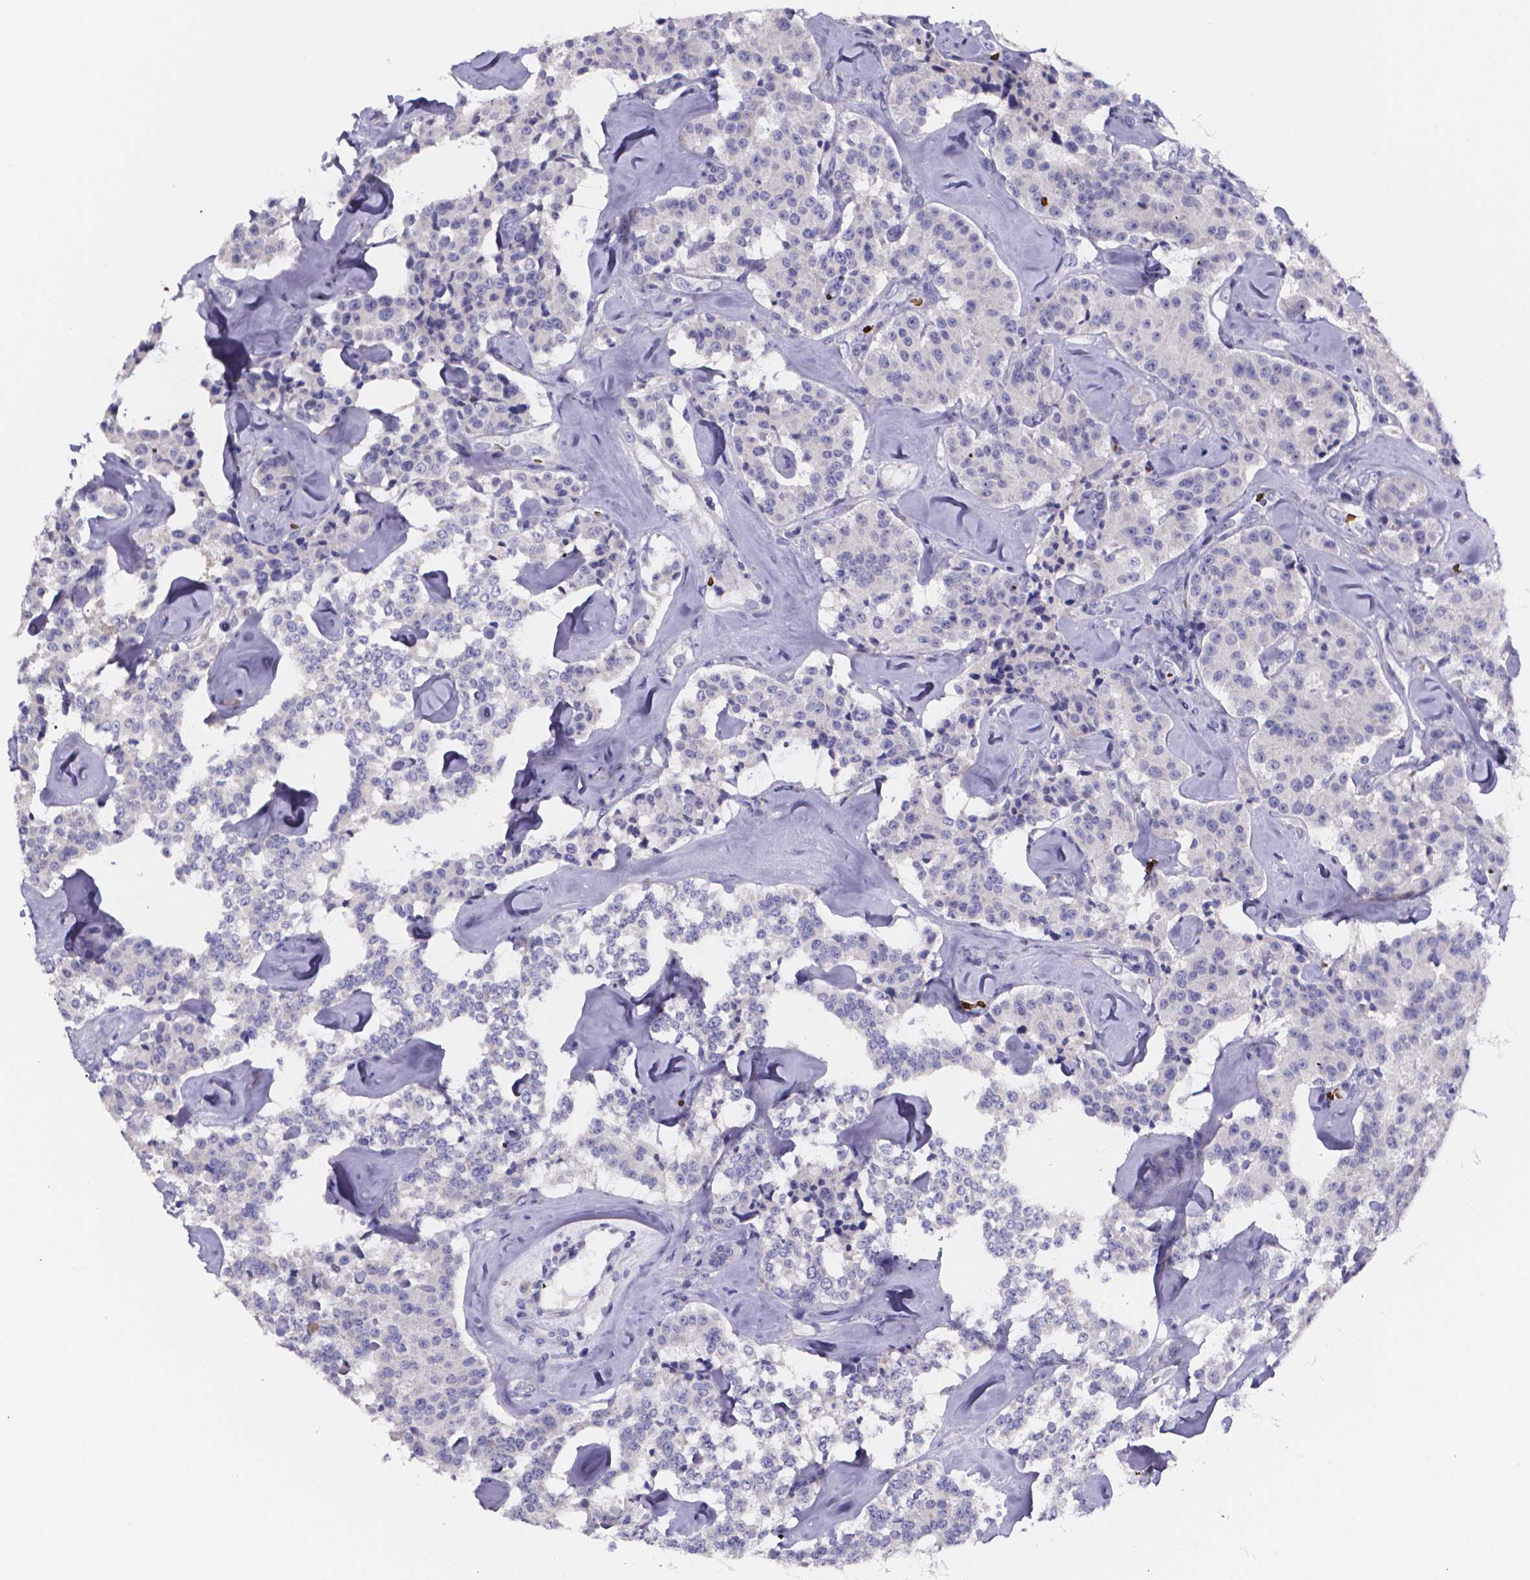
{"staining": {"intensity": "negative", "quantity": "none", "location": "none"}, "tissue": "carcinoid", "cell_type": "Tumor cells", "image_type": "cancer", "snomed": [{"axis": "morphology", "description": "Carcinoid, malignant, NOS"}, {"axis": "topography", "description": "Pancreas"}], "caption": "Immunohistochemical staining of human carcinoid (malignant) displays no significant expression in tumor cells.", "gene": "GABRA3", "patient": {"sex": "male", "age": 41}}